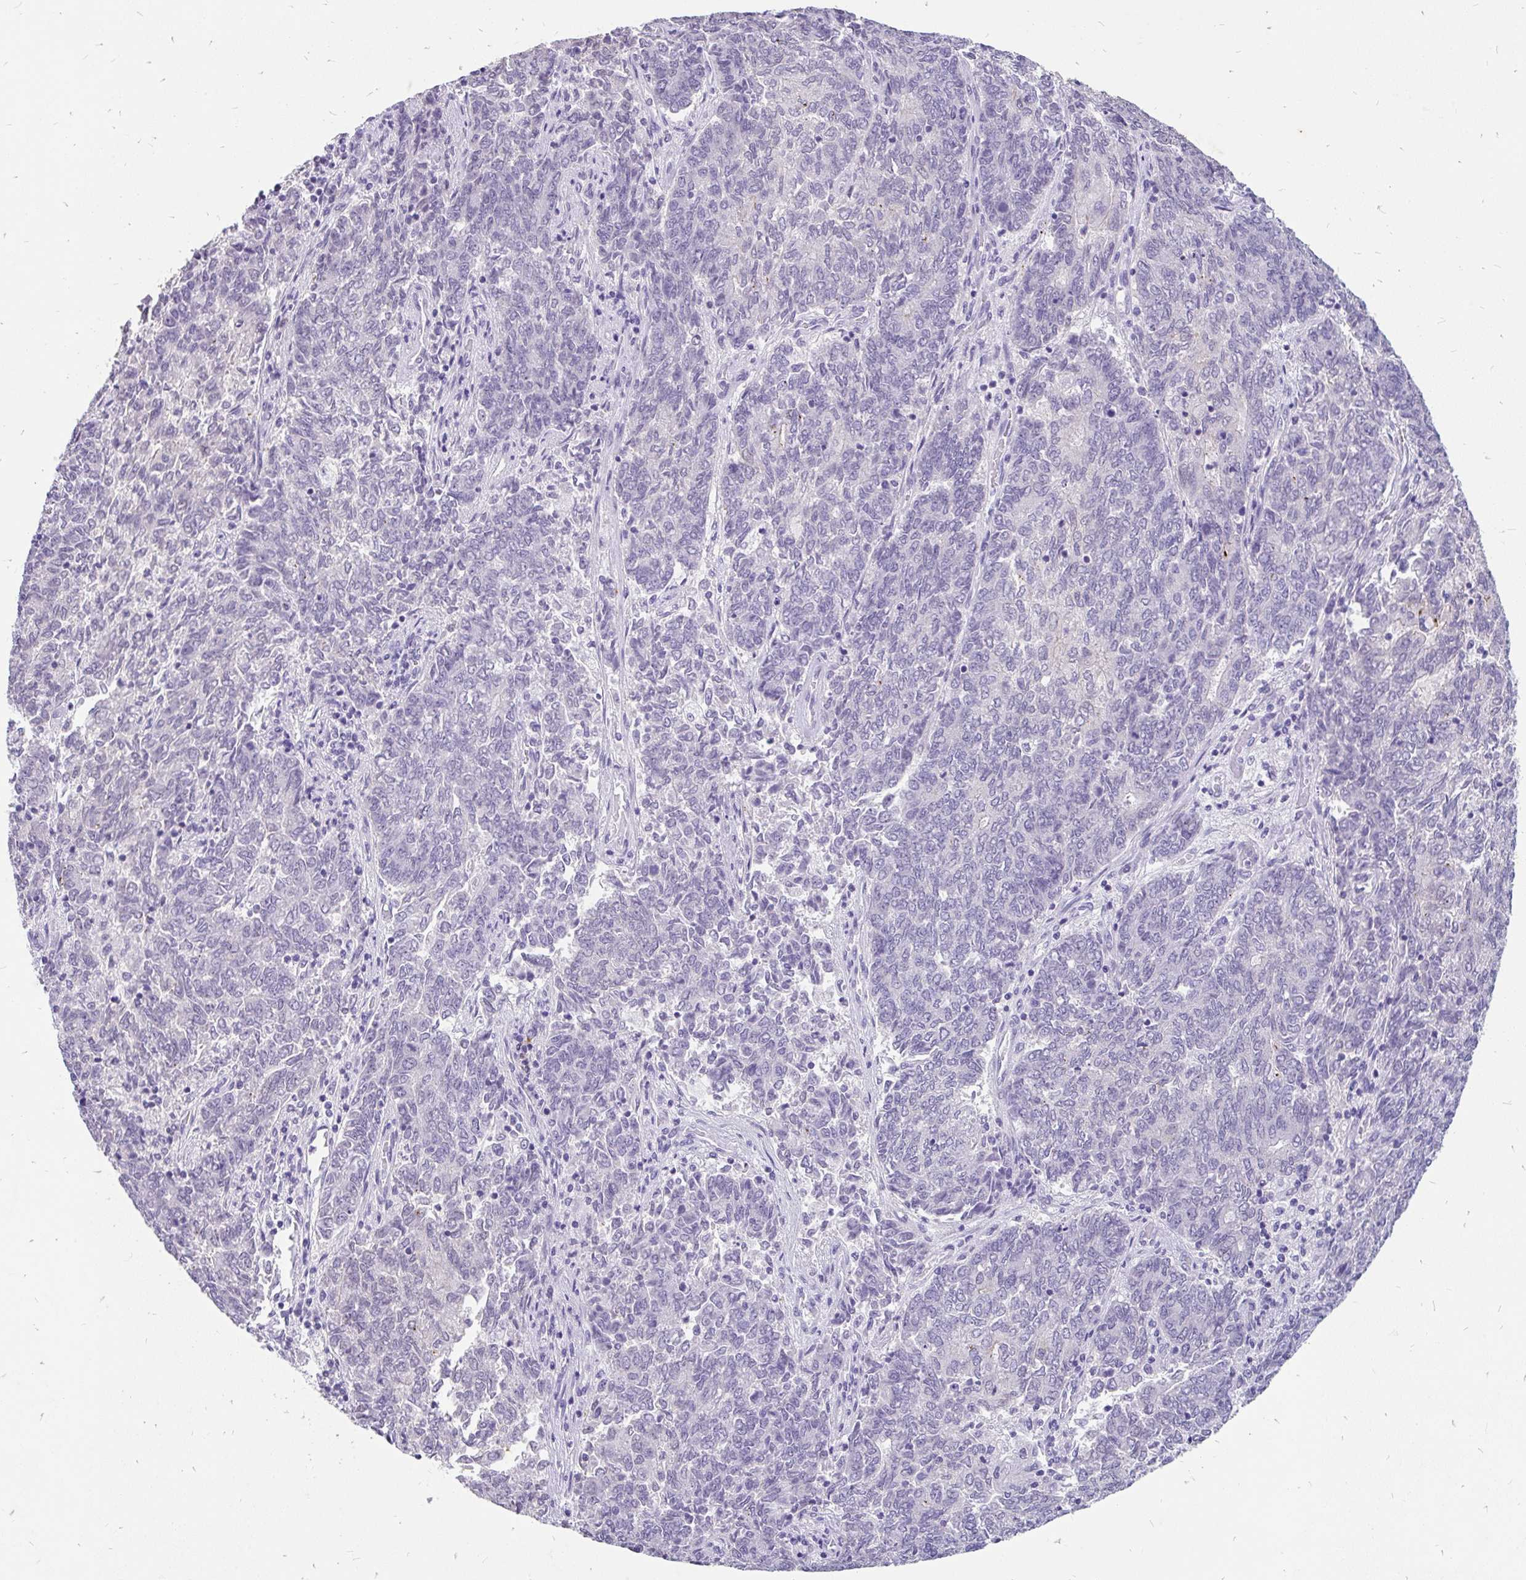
{"staining": {"intensity": "negative", "quantity": "none", "location": "none"}, "tissue": "endometrial cancer", "cell_type": "Tumor cells", "image_type": "cancer", "snomed": [{"axis": "morphology", "description": "Adenocarcinoma, NOS"}, {"axis": "topography", "description": "Endometrium"}], "caption": "Immunohistochemical staining of human endometrial cancer (adenocarcinoma) reveals no significant staining in tumor cells.", "gene": "EML5", "patient": {"sex": "female", "age": 80}}